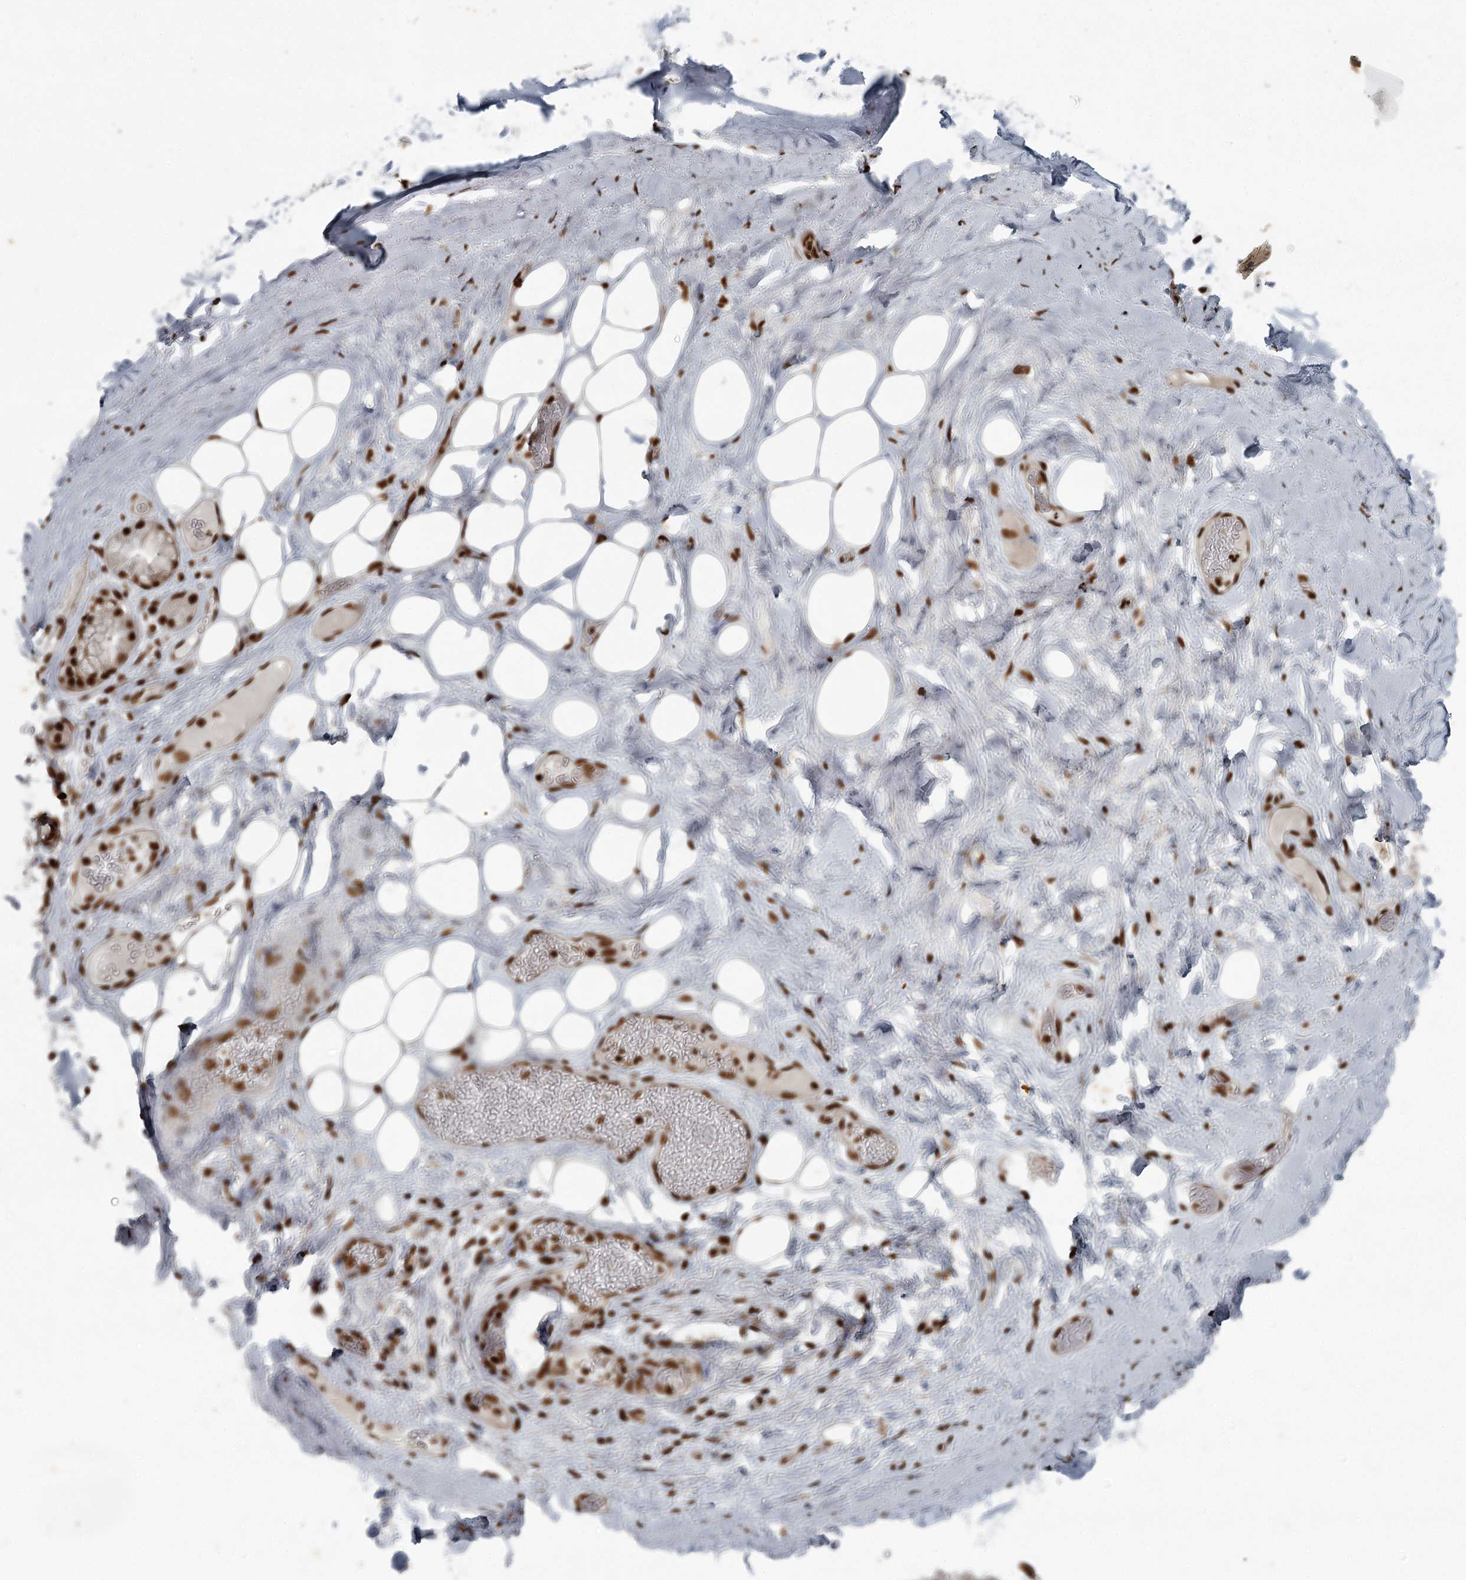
{"staining": {"intensity": "strong", "quantity": ">75%", "location": "nuclear"}, "tissue": "adipose tissue", "cell_type": "Adipocytes", "image_type": "normal", "snomed": [{"axis": "morphology", "description": "Normal tissue, NOS"}, {"axis": "topography", "description": "Lymph node"}, {"axis": "topography", "description": "Cartilage tissue"}, {"axis": "topography", "description": "Bronchus"}], "caption": "Immunohistochemistry (DAB) staining of benign human adipose tissue shows strong nuclear protein staining in approximately >75% of adipocytes.", "gene": "RBBP7", "patient": {"sex": "male", "age": 63}}